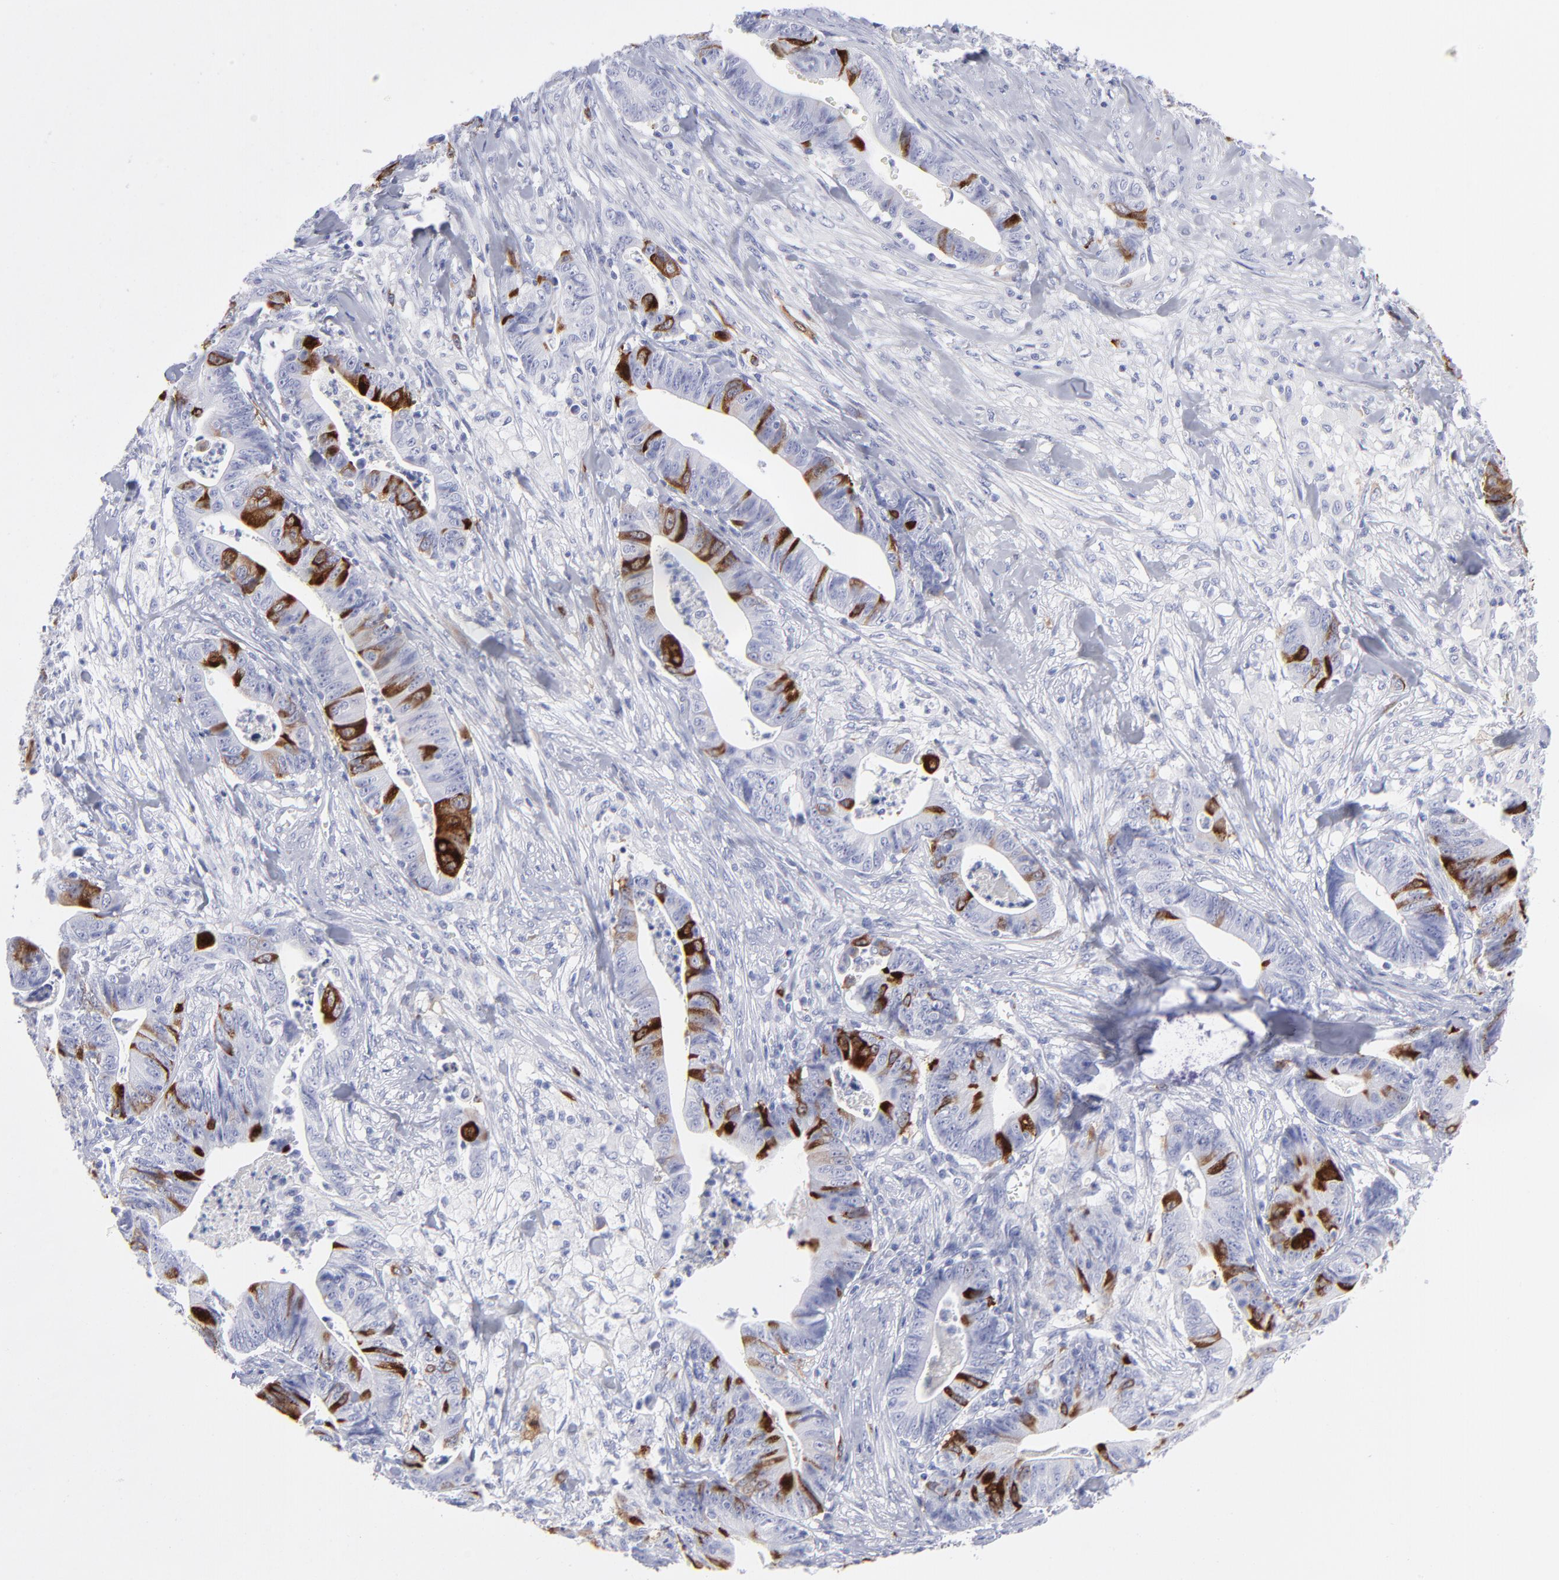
{"staining": {"intensity": "strong", "quantity": "25%-75%", "location": "cytoplasmic/membranous"}, "tissue": "stomach cancer", "cell_type": "Tumor cells", "image_type": "cancer", "snomed": [{"axis": "morphology", "description": "Adenocarcinoma, NOS"}, {"axis": "topography", "description": "Stomach, lower"}], "caption": "Immunohistochemistry image of stomach cancer stained for a protein (brown), which shows high levels of strong cytoplasmic/membranous staining in about 25%-75% of tumor cells.", "gene": "CCNB1", "patient": {"sex": "female", "age": 86}}